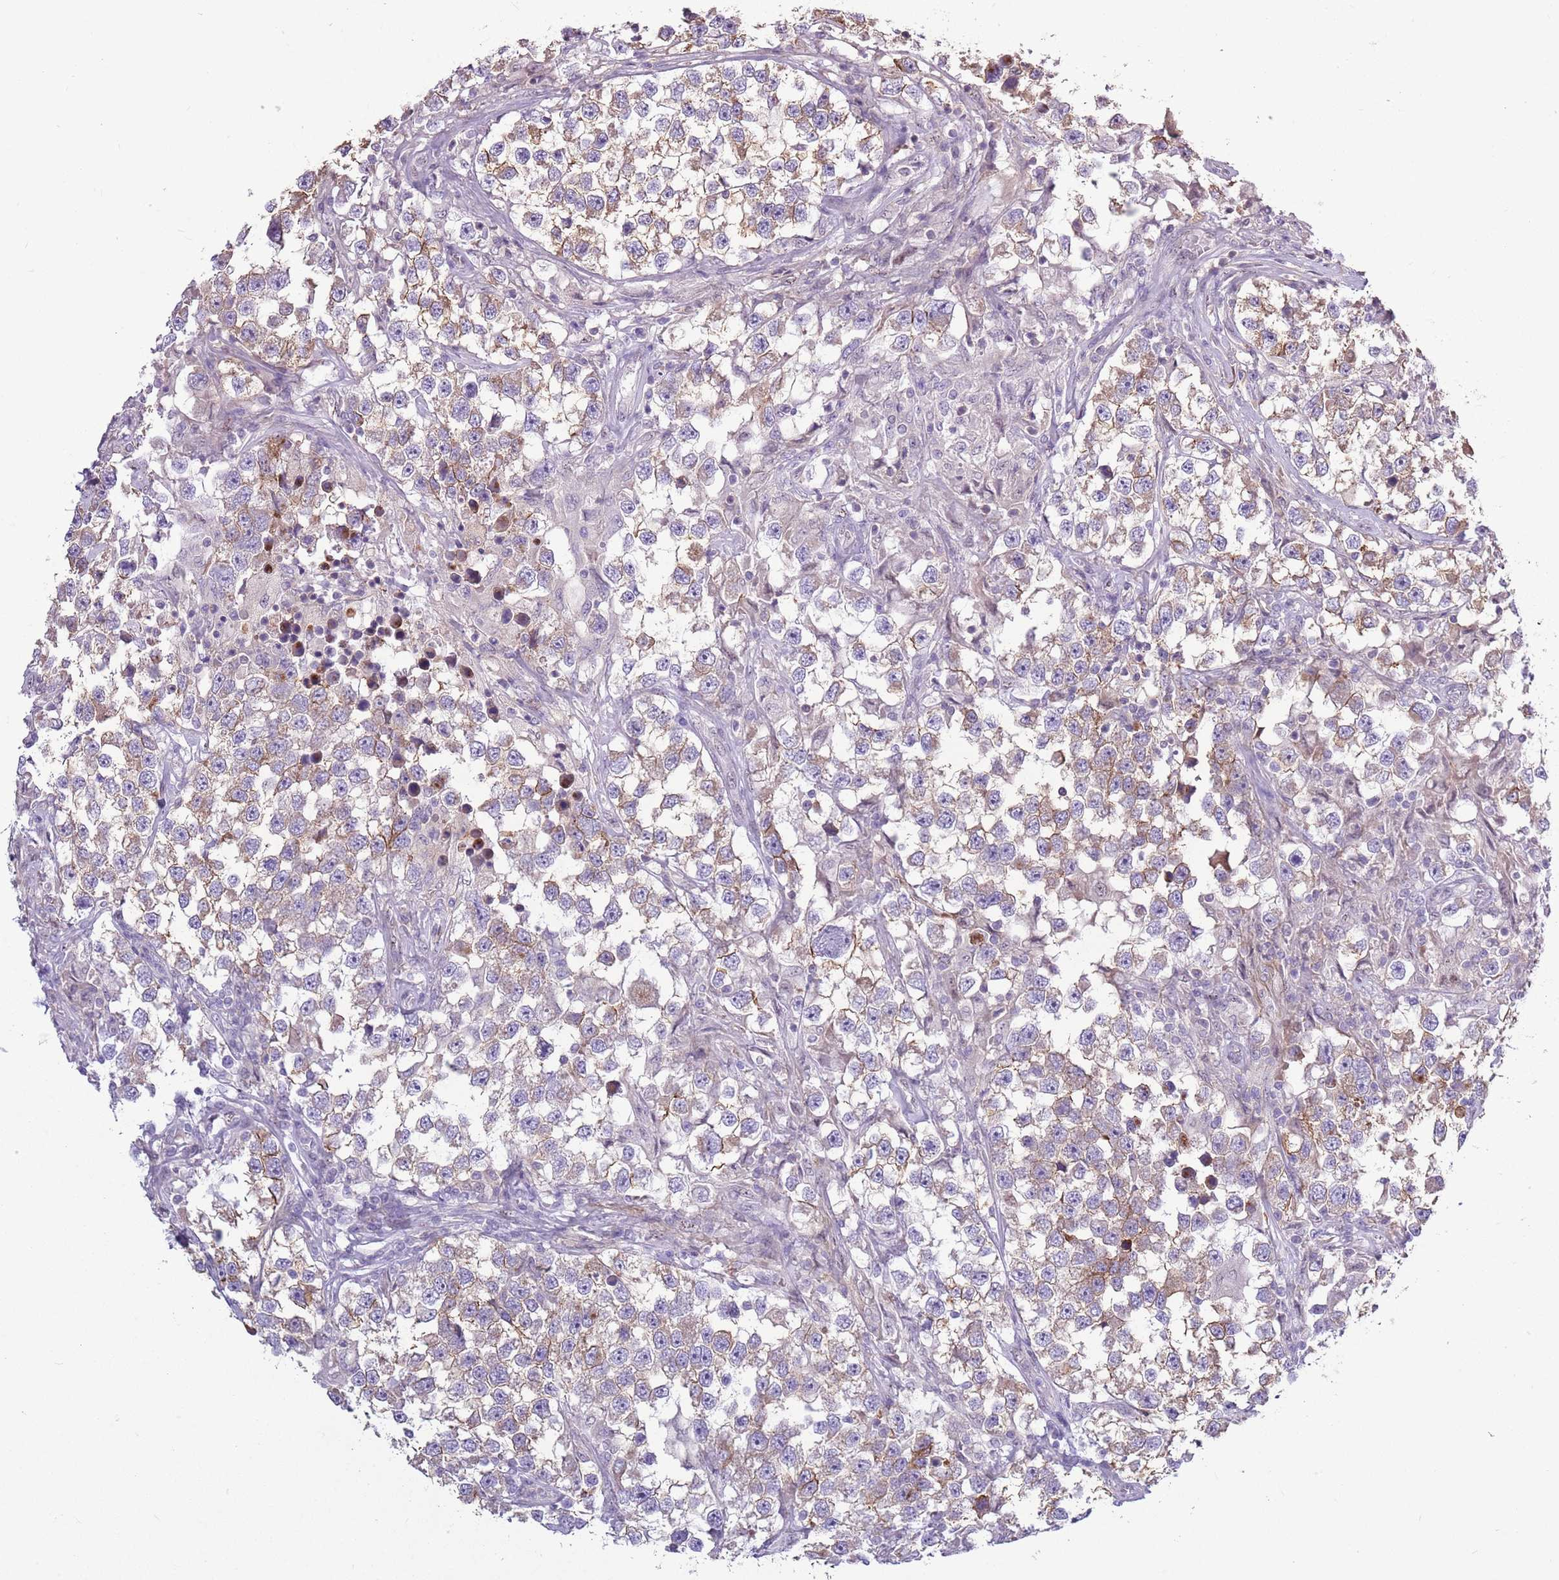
{"staining": {"intensity": "weak", "quantity": ">75%", "location": "cytoplasmic/membranous"}, "tissue": "testis cancer", "cell_type": "Tumor cells", "image_type": "cancer", "snomed": [{"axis": "morphology", "description": "Seminoma, NOS"}, {"axis": "topography", "description": "Testis"}], "caption": "A high-resolution micrograph shows immunohistochemistry (IHC) staining of testis cancer (seminoma), which exhibits weak cytoplasmic/membranous expression in approximately >75% of tumor cells.", "gene": "CAPN9", "patient": {"sex": "male", "age": 46}}